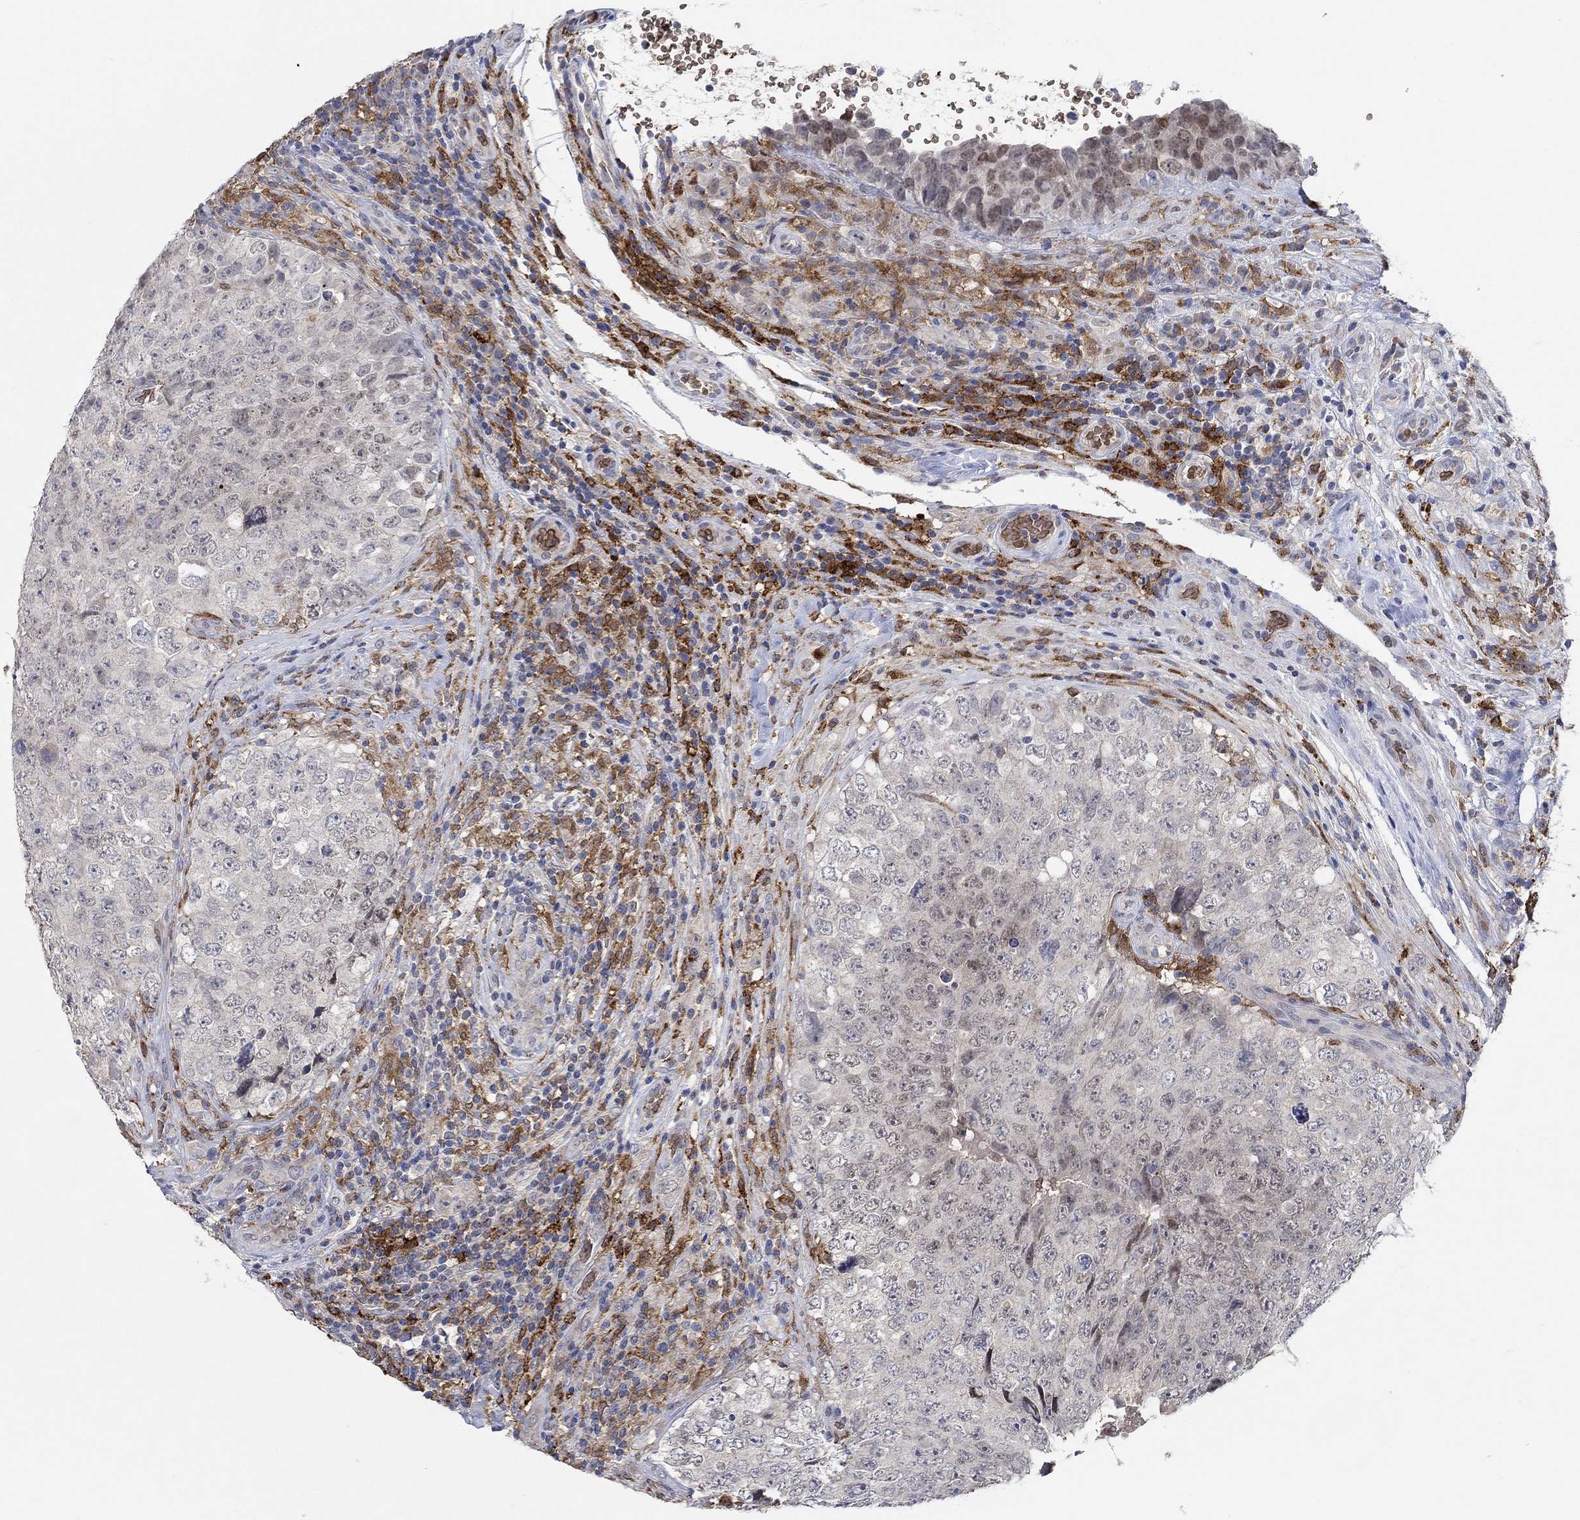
{"staining": {"intensity": "negative", "quantity": "none", "location": "none"}, "tissue": "testis cancer", "cell_type": "Tumor cells", "image_type": "cancer", "snomed": [{"axis": "morphology", "description": "Seminoma, NOS"}, {"axis": "topography", "description": "Testis"}], "caption": "Immunohistochemistry histopathology image of neoplastic tissue: human testis cancer (seminoma) stained with DAB shows no significant protein expression in tumor cells. (DAB IHC visualized using brightfield microscopy, high magnification).", "gene": "MPP1", "patient": {"sex": "male", "age": 34}}